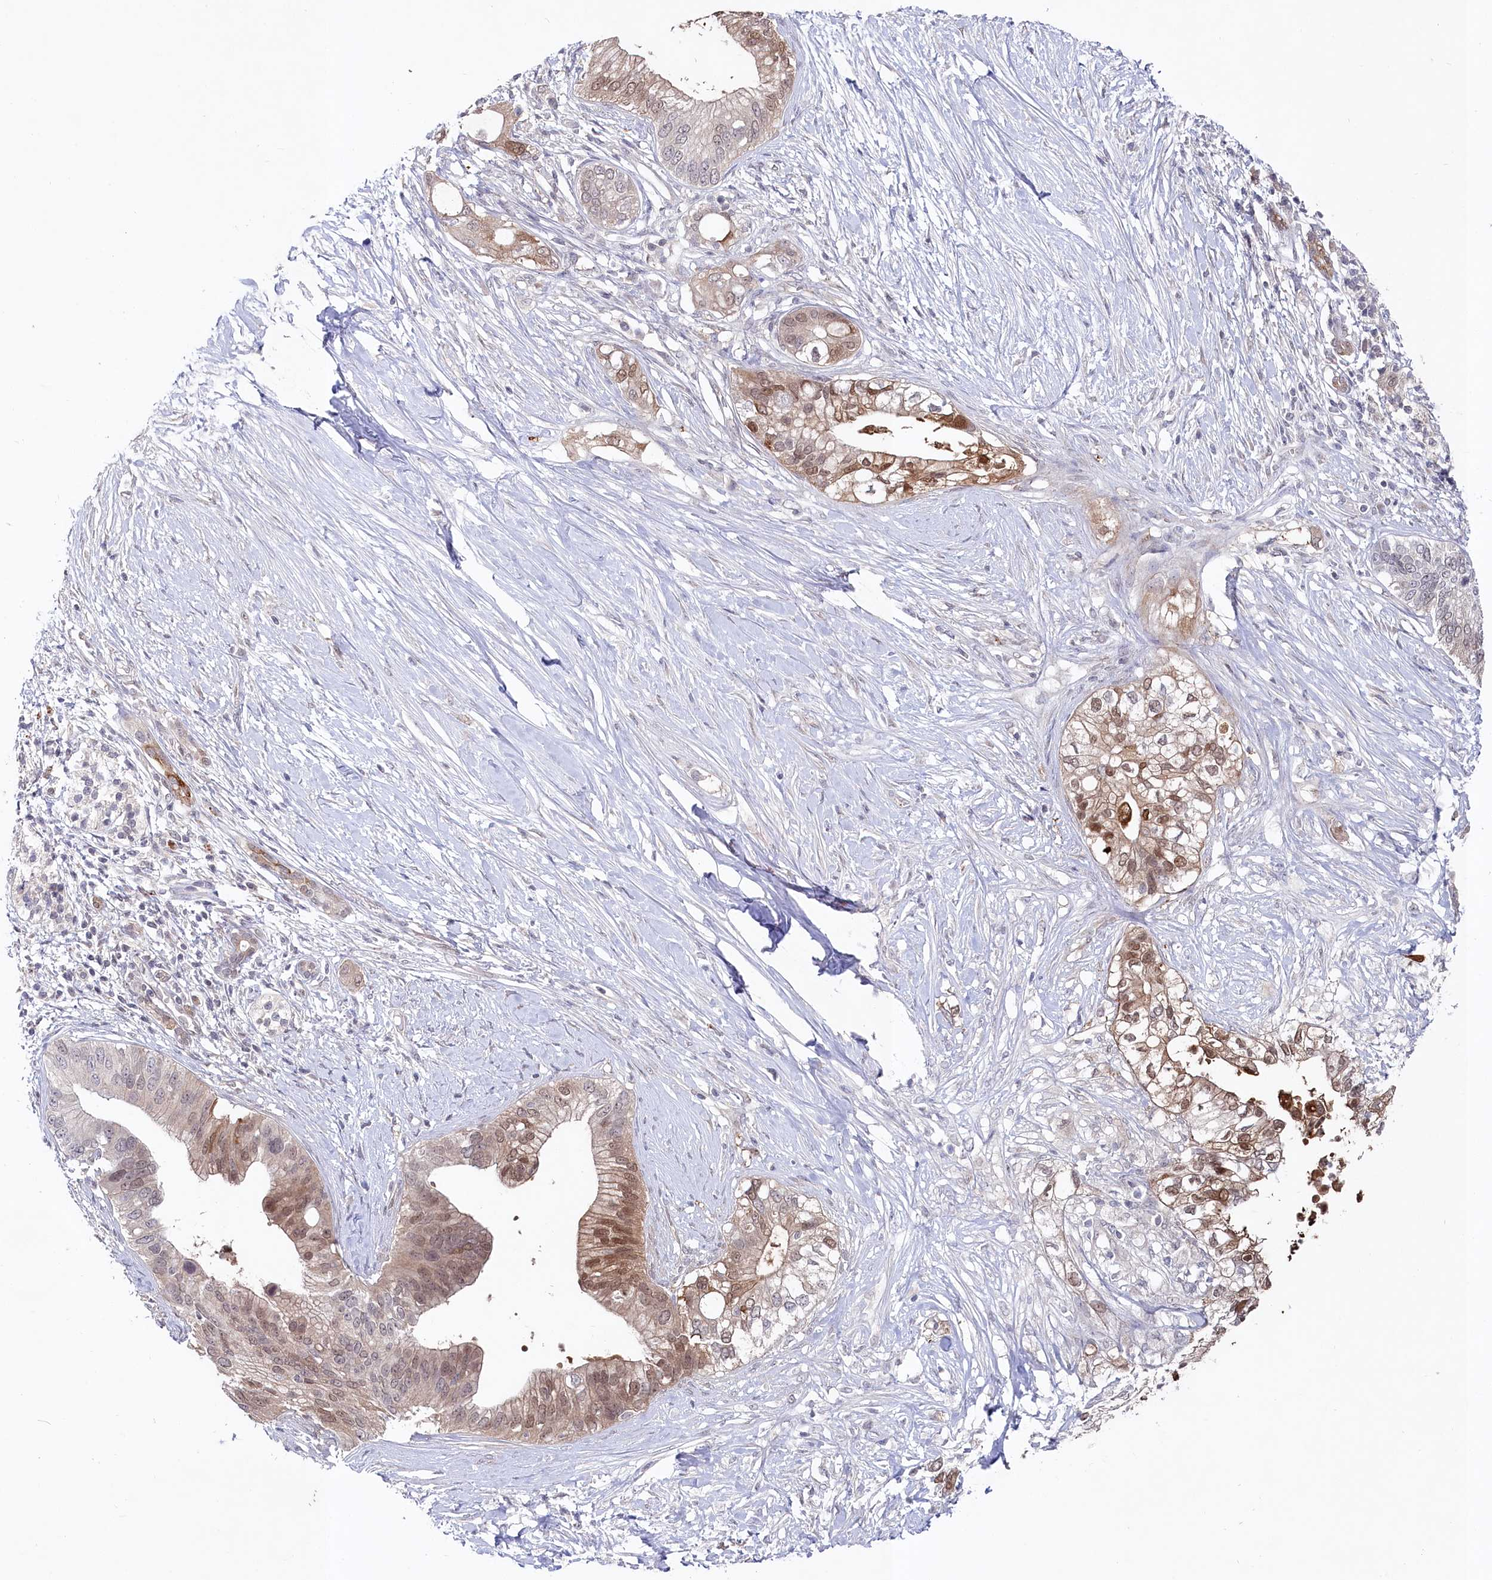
{"staining": {"intensity": "moderate", "quantity": "25%-75%", "location": "cytoplasmic/membranous,nuclear"}, "tissue": "pancreatic cancer", "cell_type": "Tumor cells", "image_type": "cancer", "snomed": [{"axis": "morphology", "description": "Normal tissue, NOS"}, {"axis": "morphology", "description": "Adenocarcinoma, NOS"}, {"axis": "topography", "description": "Pancreas"}, {"axis": "topography", "description": "Peripheral nerve tissue"}], "caption": "The image displays a brown stain indicating the presence of a protein in the cytoplasmic/membranous and nuclear of tumor cells in pancreatic cancer. (DAB (3,3'-diaminobenzidine) IHC, brown staining for protein, blue staining for nuclei).", "gene": "AAMDC", "patient": {"sex": "male", "age": 59}}